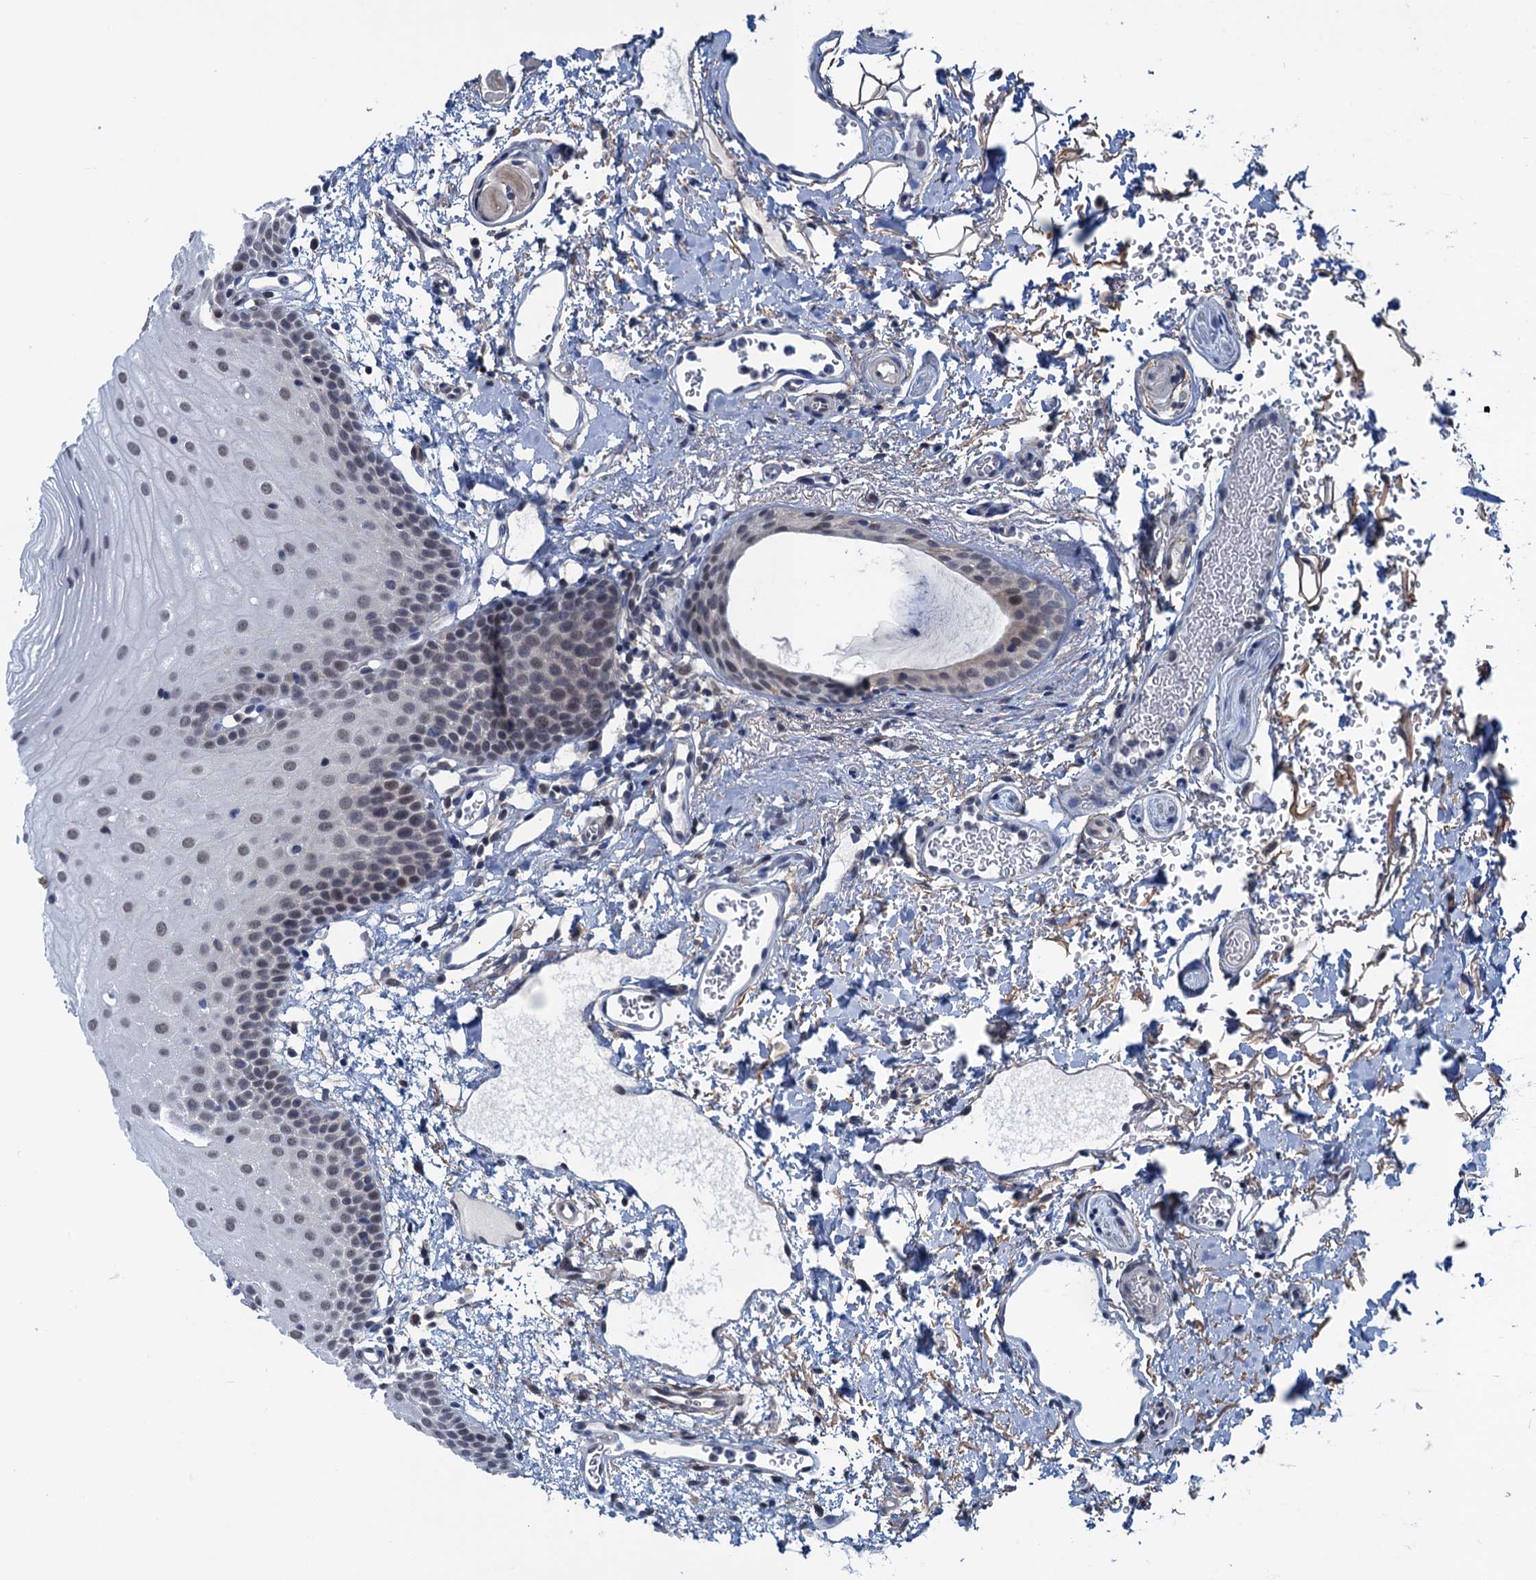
{"staining": {"intensity": "weak", "quantity": ">75%", "location": "nuclear"}, "tissue": "oral mucosa", "cell_type": "Squamous epithelial cells", "image_type": "normal", "snomed": [{"axis": "morphology", "description": "Normal tissue, NOS"}, {"axis": "topography", "description": "Oral tissue"}], "caption": "Protein staining of benign oral mucosa exhibits weak nuclear expression in approximately >75% of squamous epithelial cells.", "gene": "SAE1", "patient": {"sex": "female", "age": 70}}